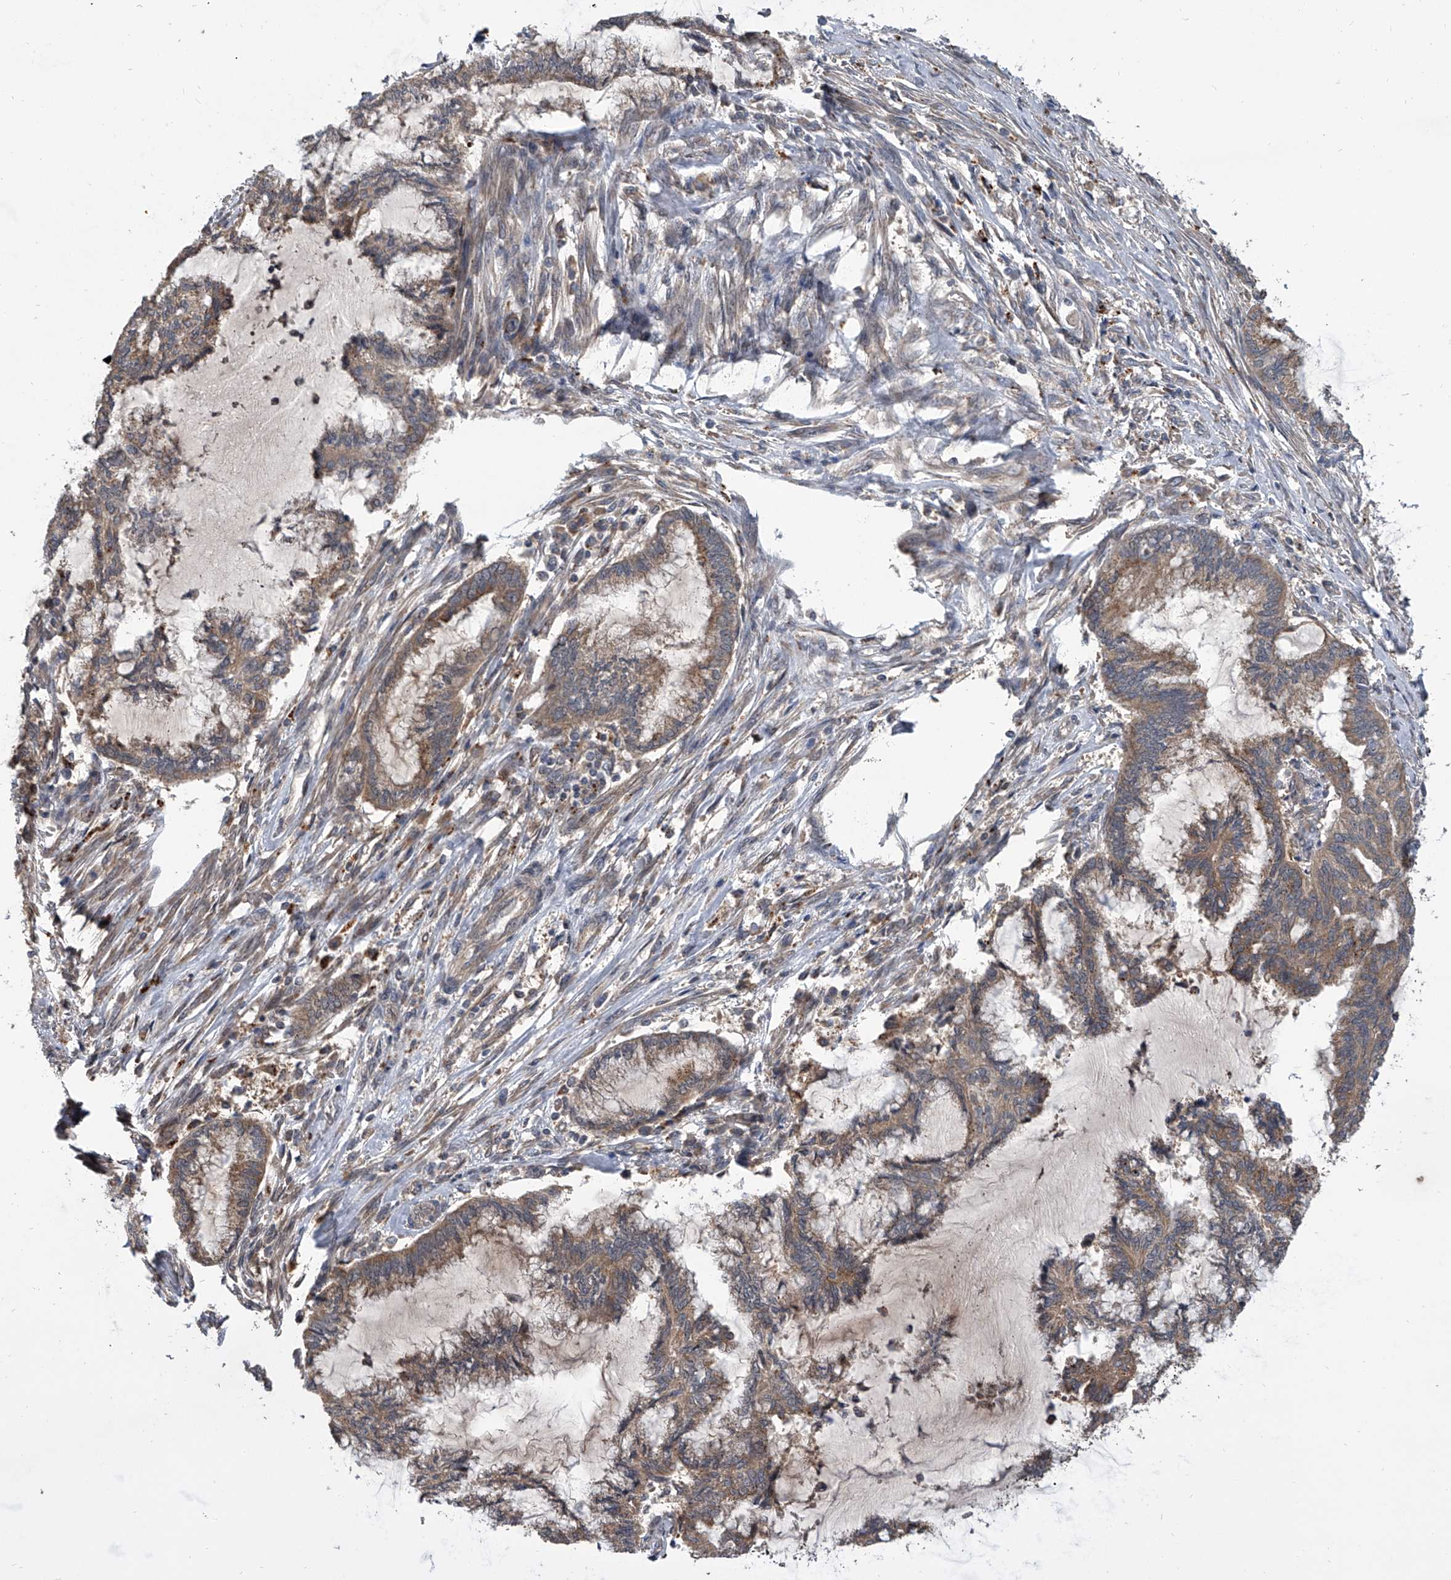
{"staining": {"intensity": "weak", "quantity": ">75%", "location": "cytoplasmic/membranous"}, "tissue": "endometrial cancer", "cell_type": "Tumor cells", "image_type": "cancer", "snomed": [{"axis": "morphology", "description": "Adenocarcinoma, NOS"}, {"axis": "topography", "description": "Endometrium"}], "caption": "The histopathology image exhibits a brown stain indicating the presence of a protein in the cytoplasmic/membranous of tumor cells in endometrial cancer.", "gene": "GEMIN8", "patient": {"sex": "female", "age": 86}}